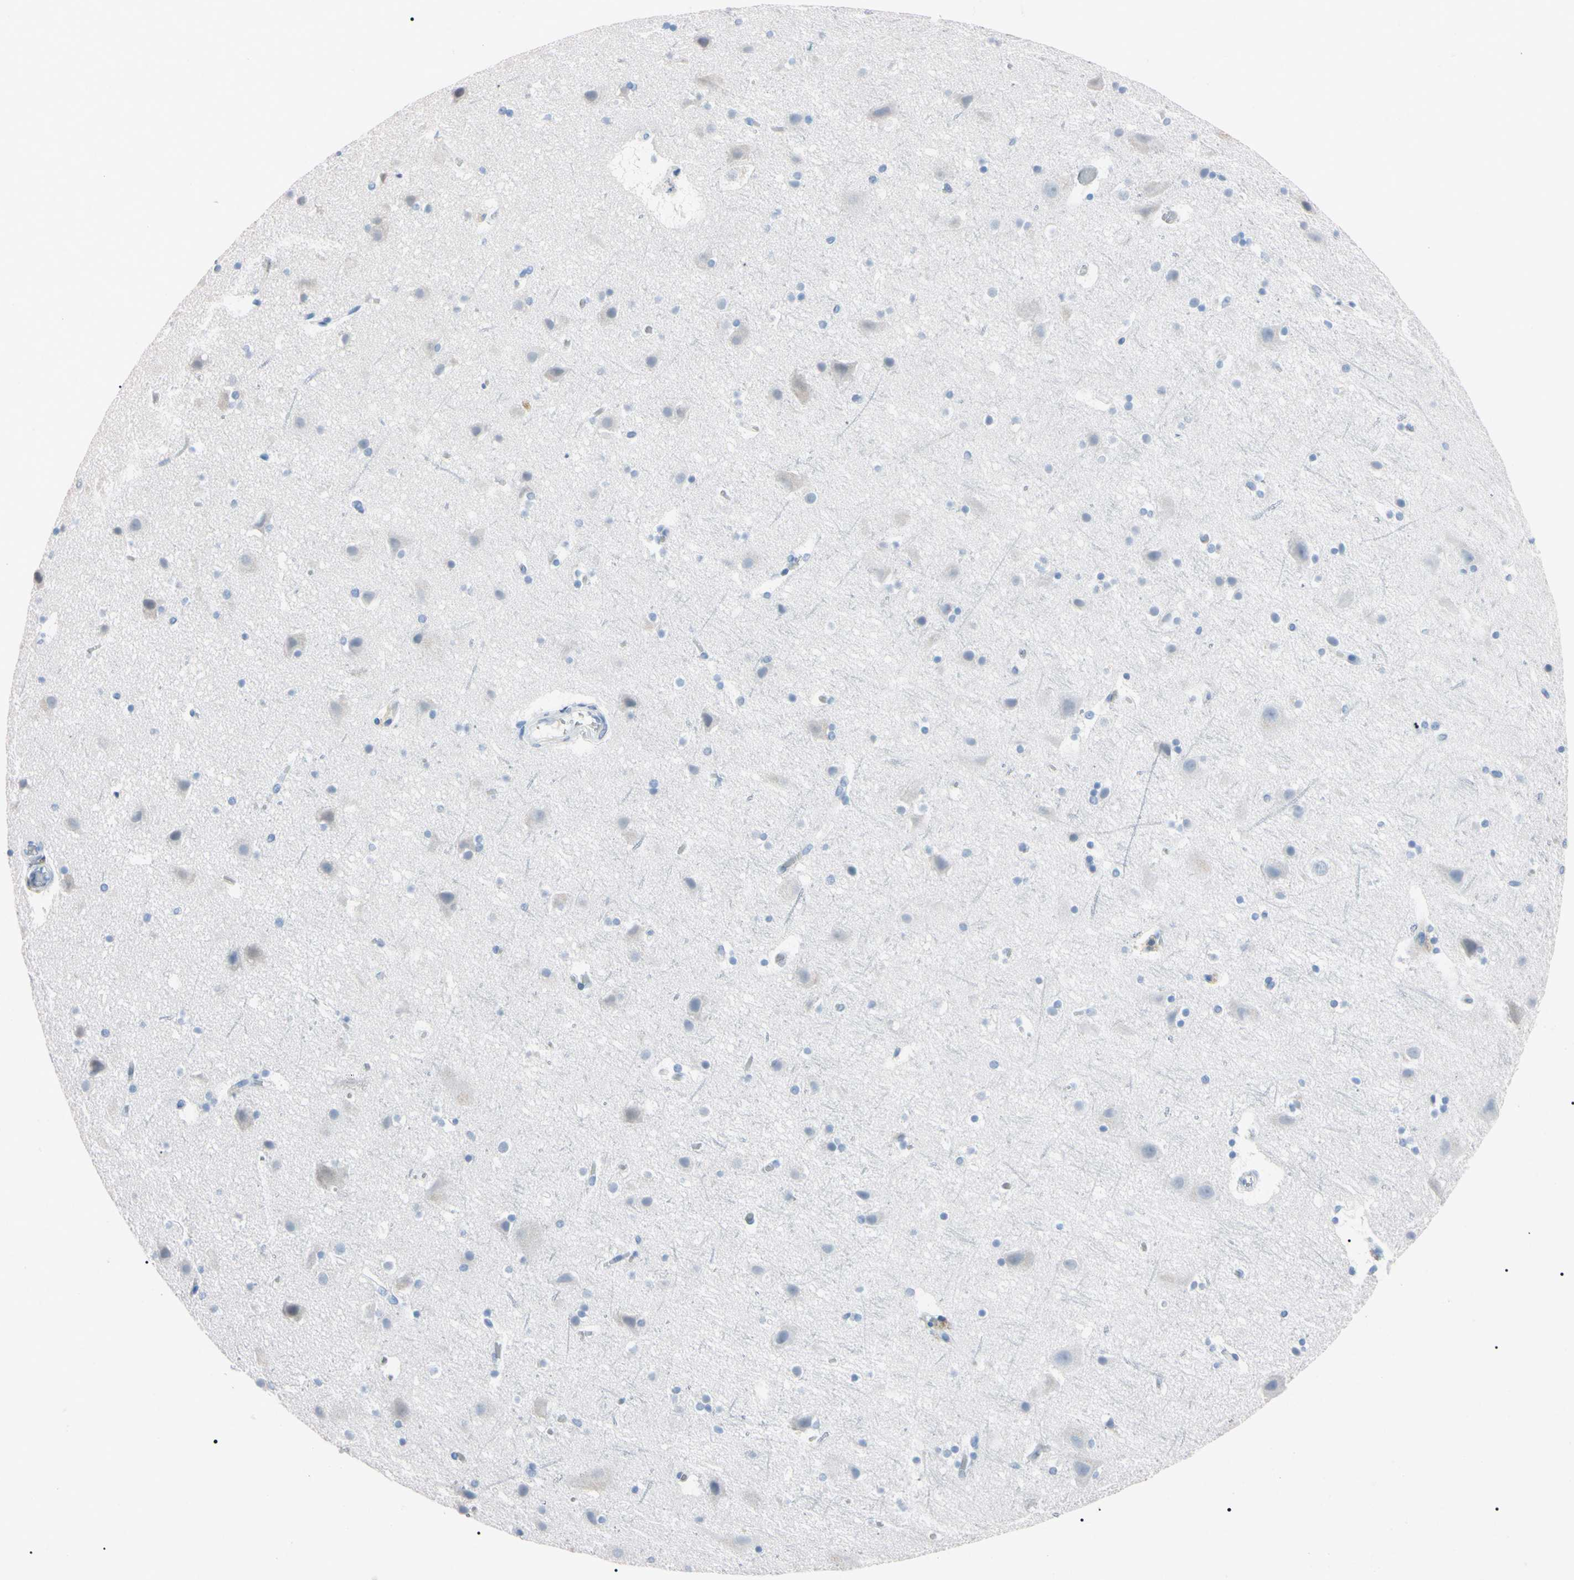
{"staining": {"intensity": "negative", "quantity": "none", "location": "none"}, "tissue": "cerebral cortex", "cell_type": "Endothelial cells", "image_type": "normal", "snomed": [{"axis": "morphology", "description": "Normal tissue, NOS"}, {"axis": "topography", "description": "Cerebral cortex"}], "caption": "High magnification brightfield microscopy of normal cerebral cortex stained with DAB (brown) and counterstained with hematoxylin (blue): endothelial cells show no significant expression. (Brightfield microscopy of DAB IHC at high magnification).", "gene": "ELN", "patient": {"sex": "male", "age": 45}}